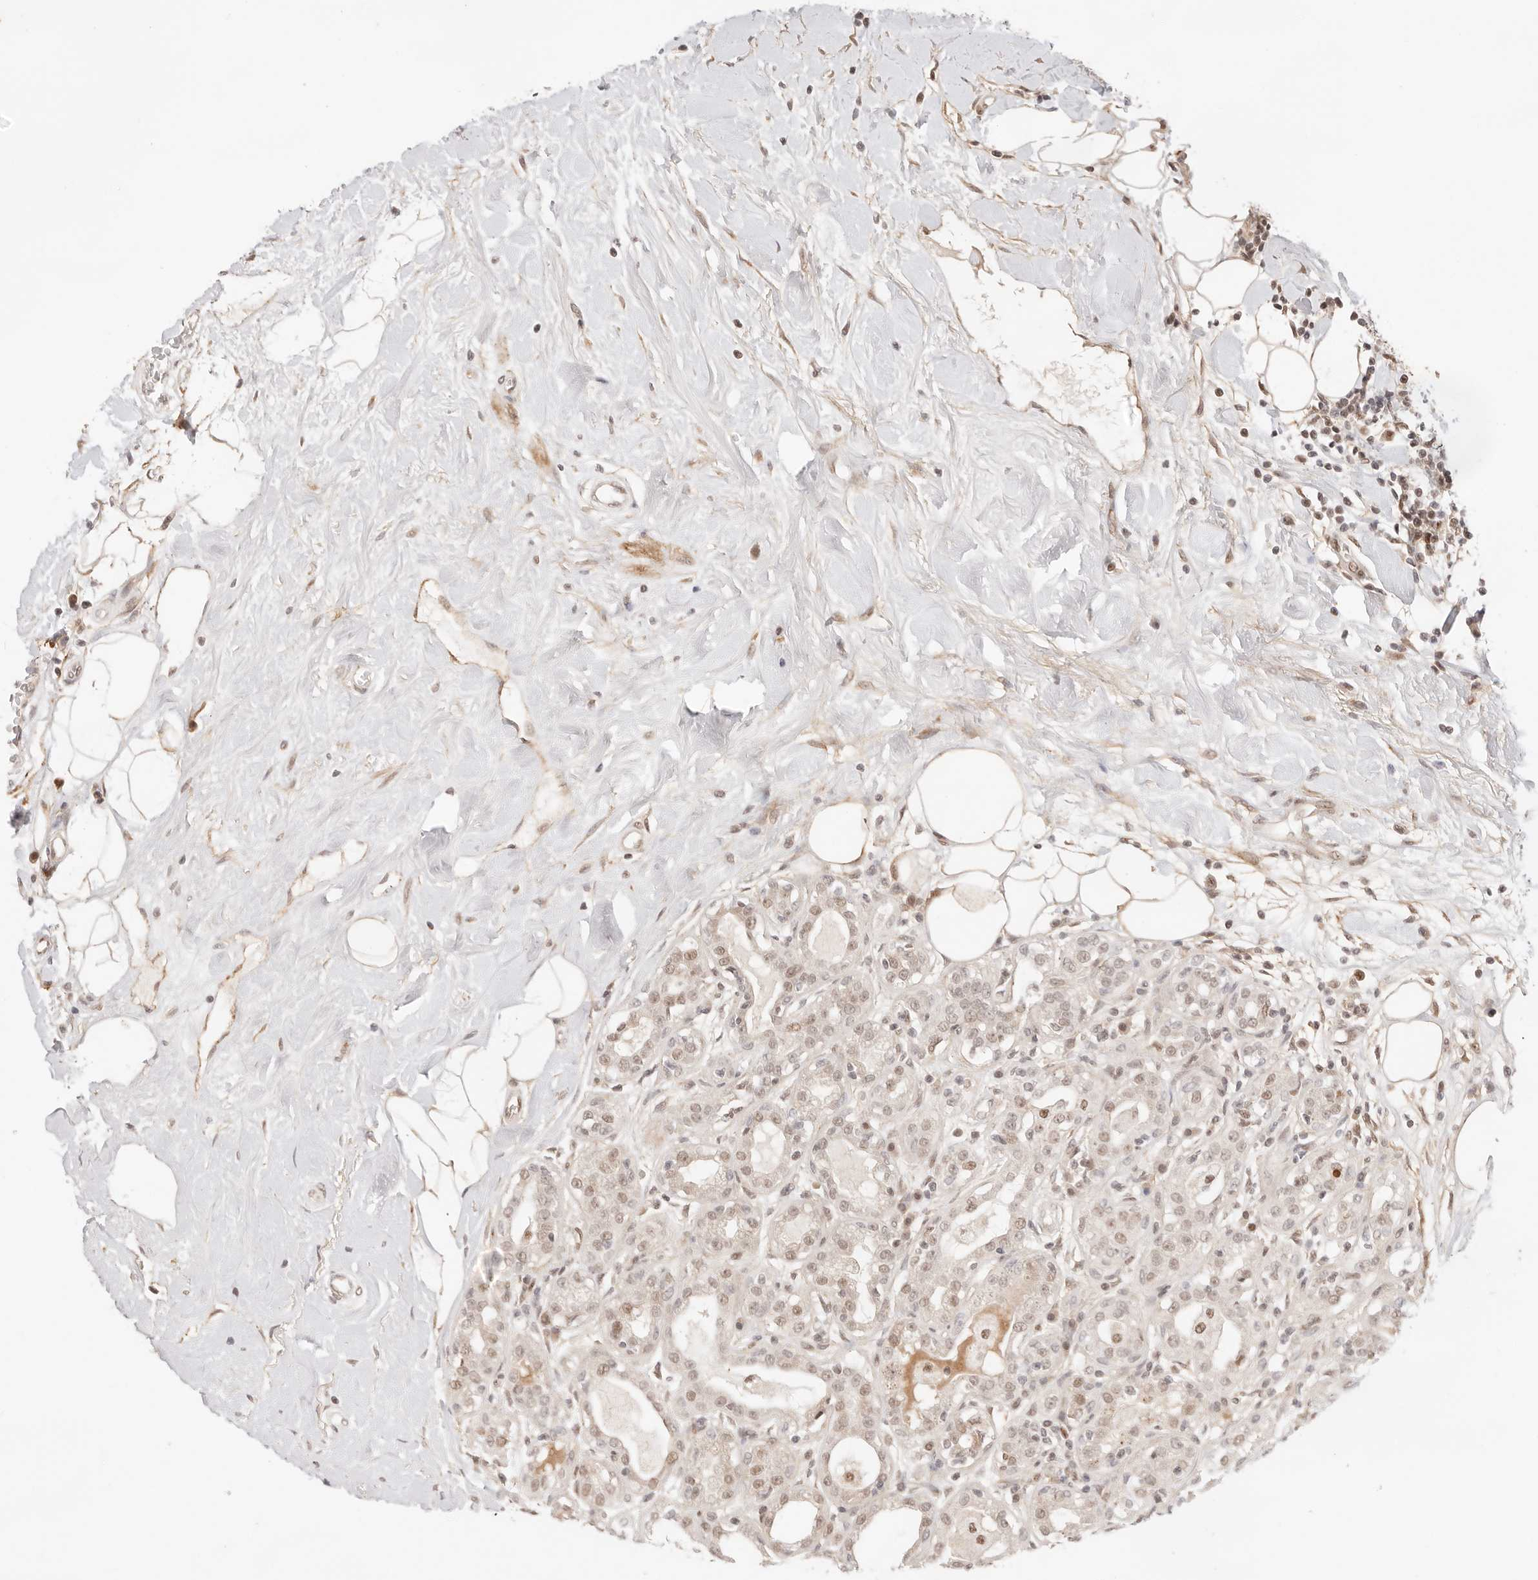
{"staining": {"intensity": "weak", "quantity": ">75%", "location": "nuclear"}, "tissue": "breast cancer", "cell_type": "Tumor cells", "image_type": "cancer", "snomed": [{"axis": "morphology", "description": "Duct carcinoma"}, {"axis": "topography", "description": "Breast"}], "caption": "Protein staining shows weak nuclear positivity in approximately >75% of tumor cells in infiltrating ductal carcinoma (breast).", "gene": "GTF2E2", "patient": {"sex": "female", "age": 27}}